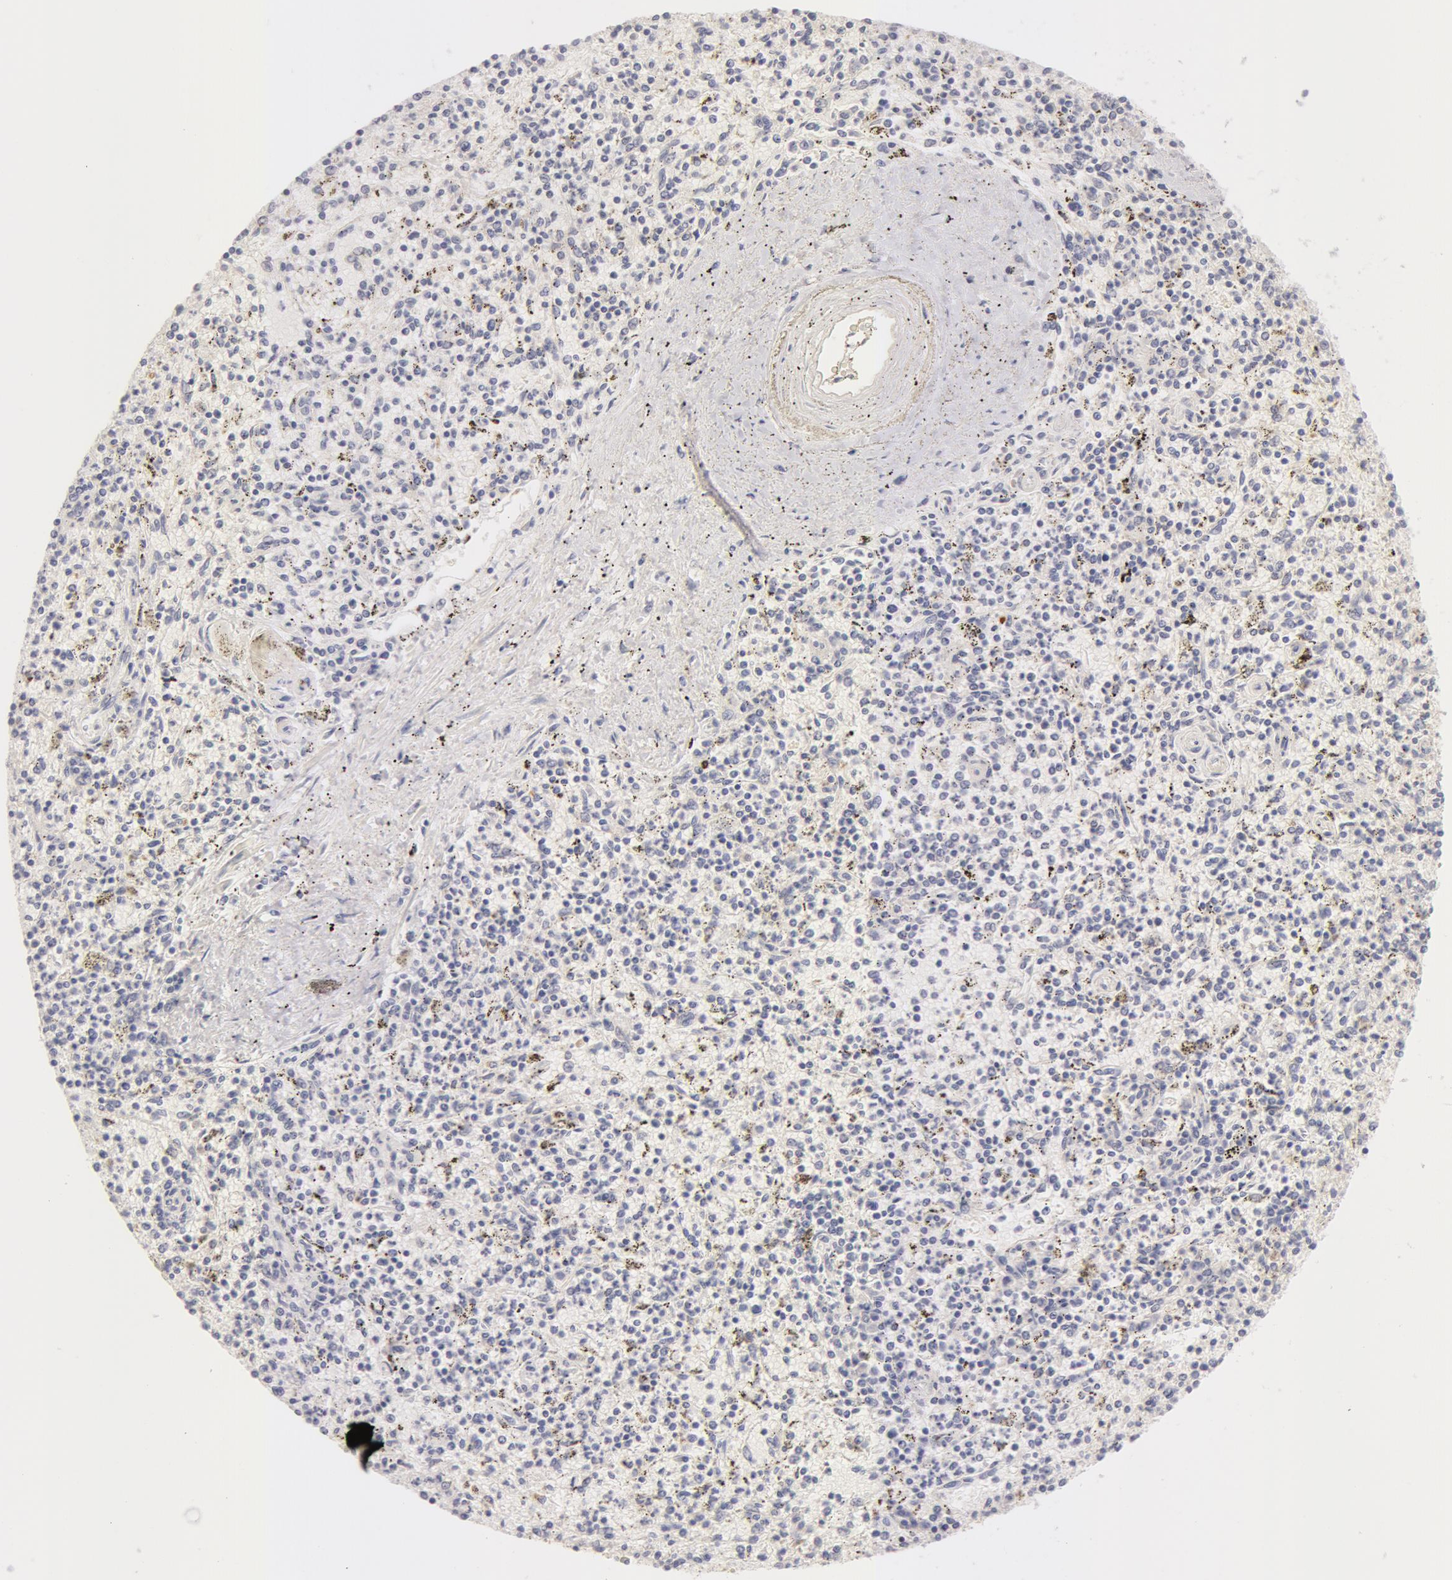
{"staining": {"intensity": "negative", "quantity": "none", "location": "none"}, "tissue": "spleen", "cell_type": "Cells in red pulp", "image_type": "normal", "snomed": [{"axis": "morphology", "description": "Normal tissue, NOS"}, {"axis": "topography", "description": "Spleen"}], "caption": "This is an IHC micrograph of normal human spleen. There is no expression in cells in red pulp.", "gene": "AHSG", "patient": {"sex": "male", "age": 72}}